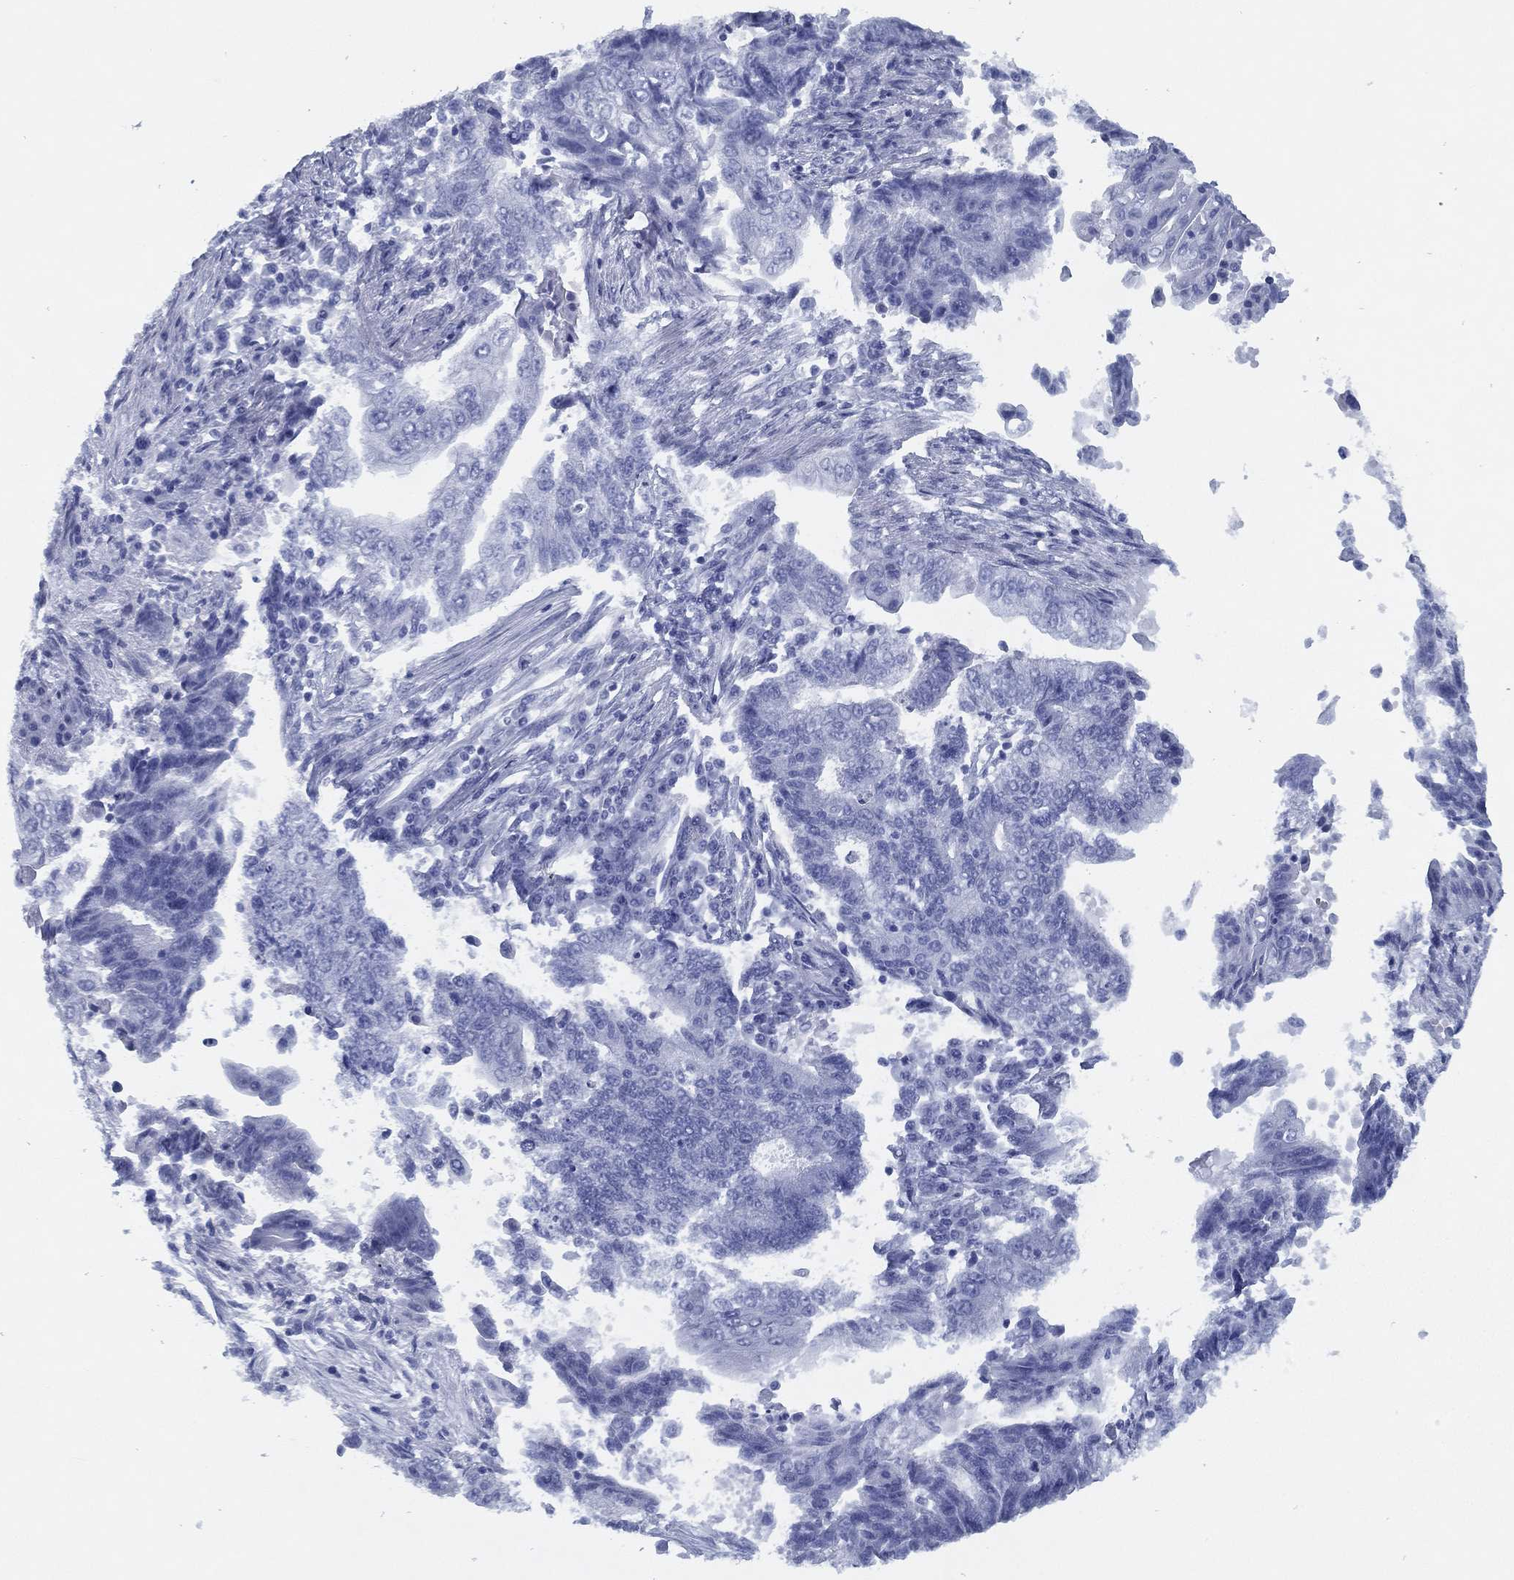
{"staining": {"intensity": "negative", "quantity": "none", "location": "none"}, "tissue": "endometrial cancer", "cell_type": "Tumor cells", "image_type": "cancer", "snomed": [{"axis": "morphology", "description": "Adenocarcinoma, NOS"}, {"axis": "topography", "description": "Uterus"}, {"axis": "topography", "description": "Endometrium"}], "caption": "Human endometrial adenocarcinoma stained for a protein using IHC demonstrates no staining in tumor cells.", "gene": "TMEM252", "patient": {"sex": "female", "age": 54}}